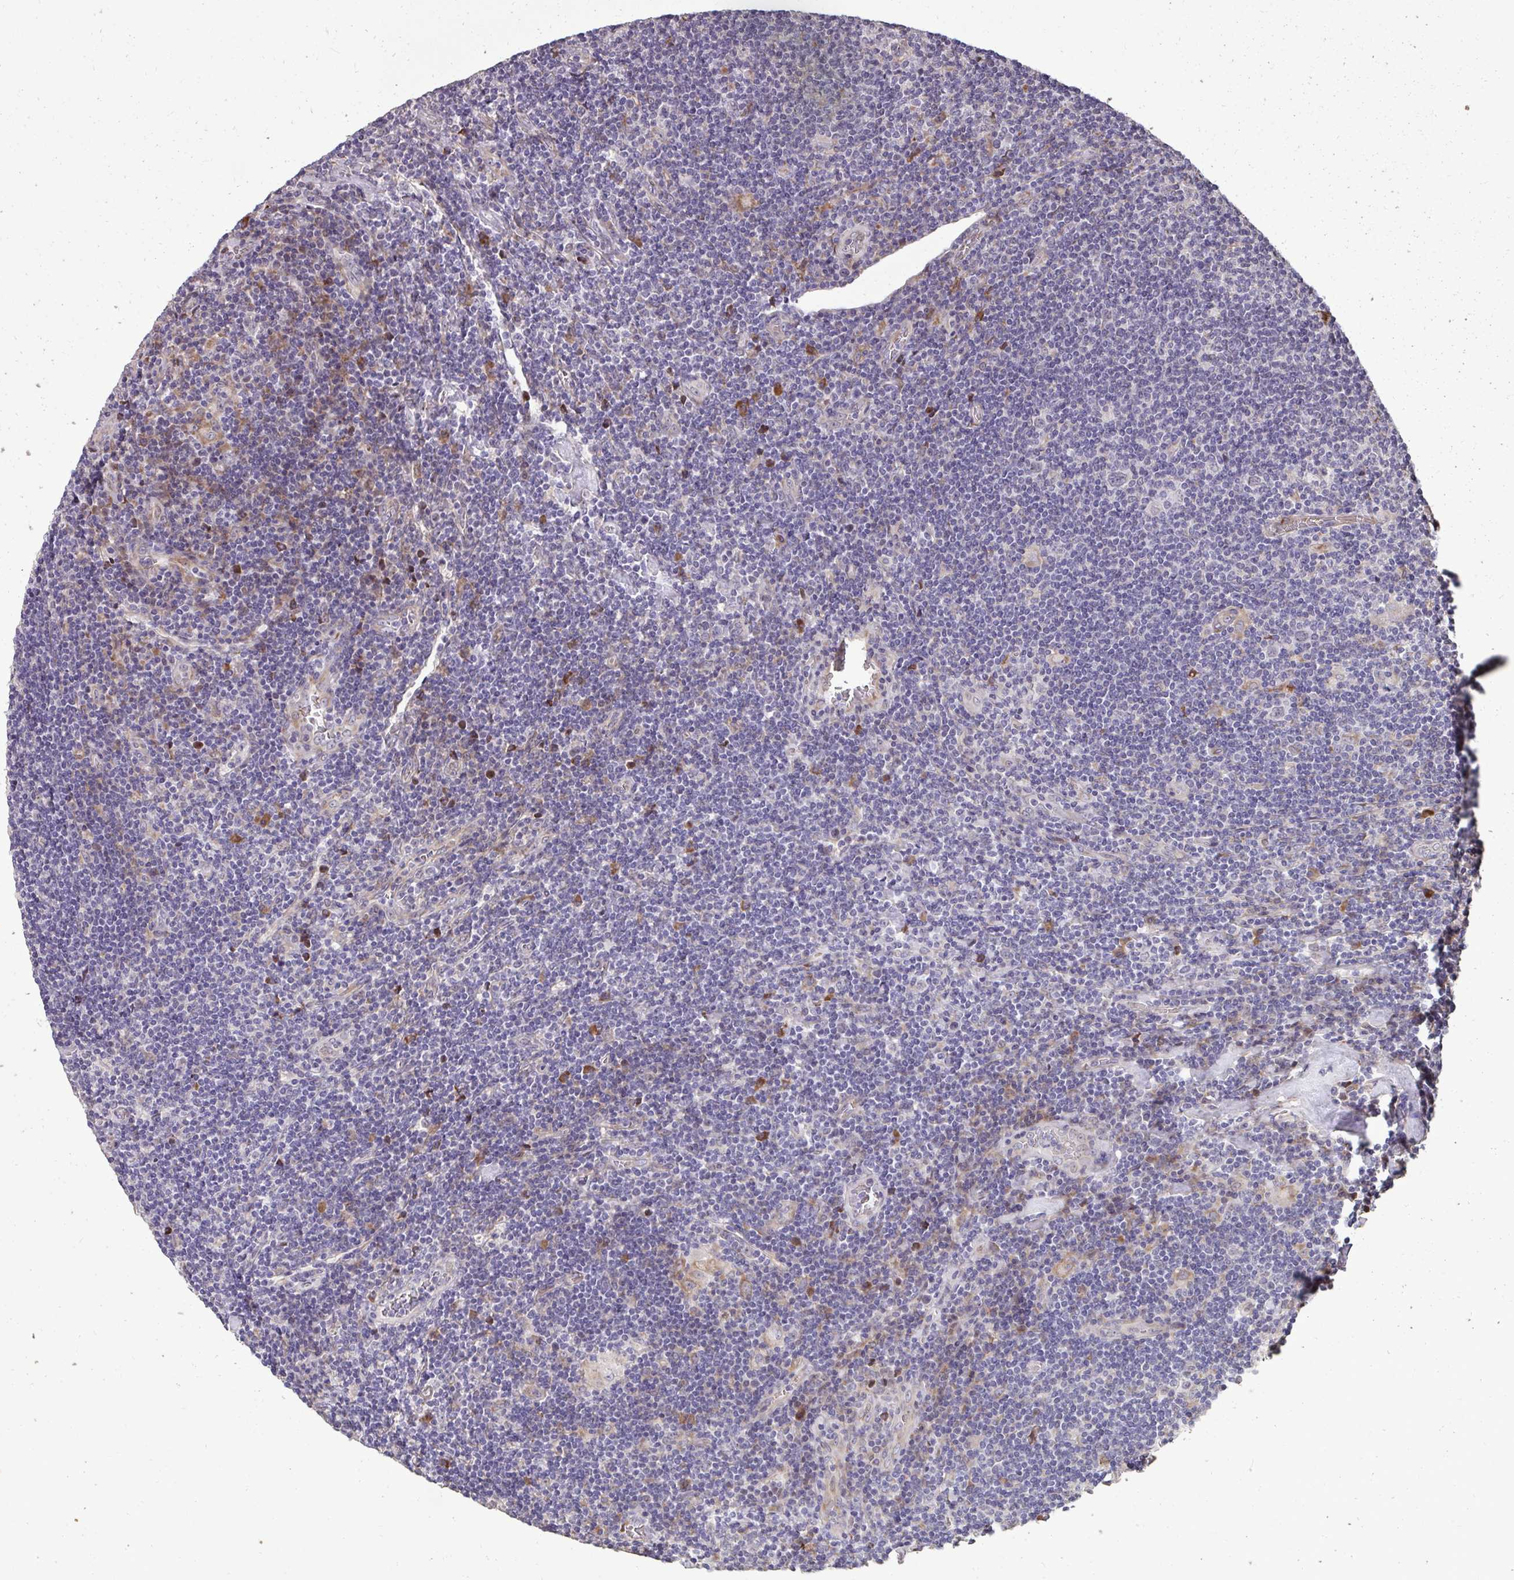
{"staining": {"intensity": "negative", "quantity": "none", "location": "none"}, "tissue": "lymphoma", "cell_type": "Tumor cells", "image_type": "cancer", "snomed": [{"axis": "morphology", "description": "Hodgkin's disease, NOS"}, {"axis": "topography", "description": "Lymph node"}], "caption": "Immunohistochemical staining of Hodgkin's disease exhibits no significant staining in tumor cells. (Stains: DAB IHC with hematoxylin counter stain, Microscopy: brightfield microscopy at high magnification).", "gene": "FIBCD1", "patient": {"sex": "male", "age": 40}}